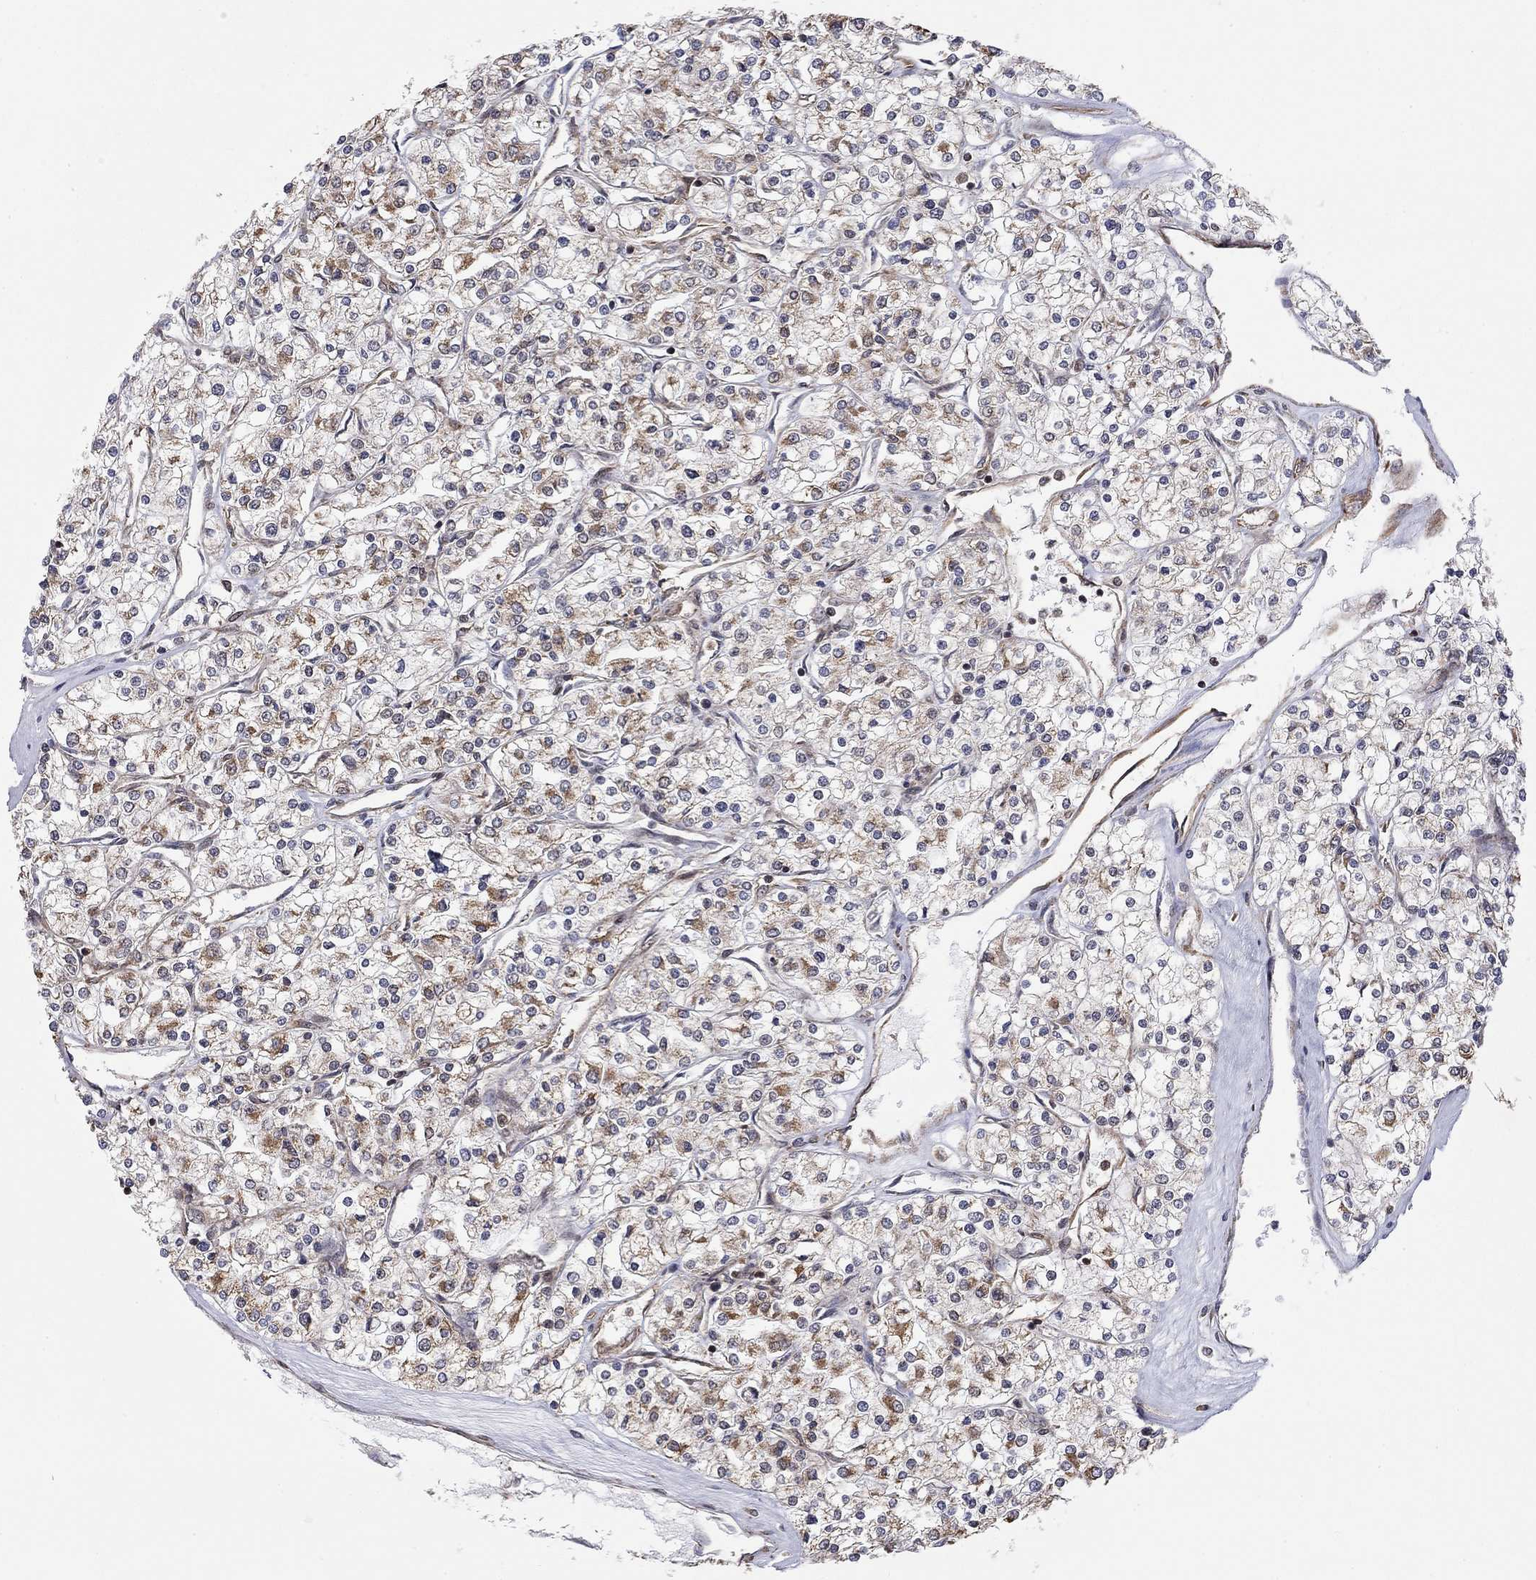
{"staining": {"intensity": "moderate", "quantity": "<25%", "location": "cytoplasmic/membranous"}, "tissue": "renal cancer", "cell_type": "Tumor cells", "image_type": "cancer", "snomed": [{"axis": "morphology", "description": "Adenocarcinoma, NOS"}, {"axis": "topography", "description": "Kidney"}], "caption": "Immunohistochemical staining of adenocarcinoma (renal) exhibits moderate cytoplasmic/membranous protein positivity in approximately <25% of tumor cells.", "gene": "TDP1", "patient": {"sex": "male", "age": 80}}